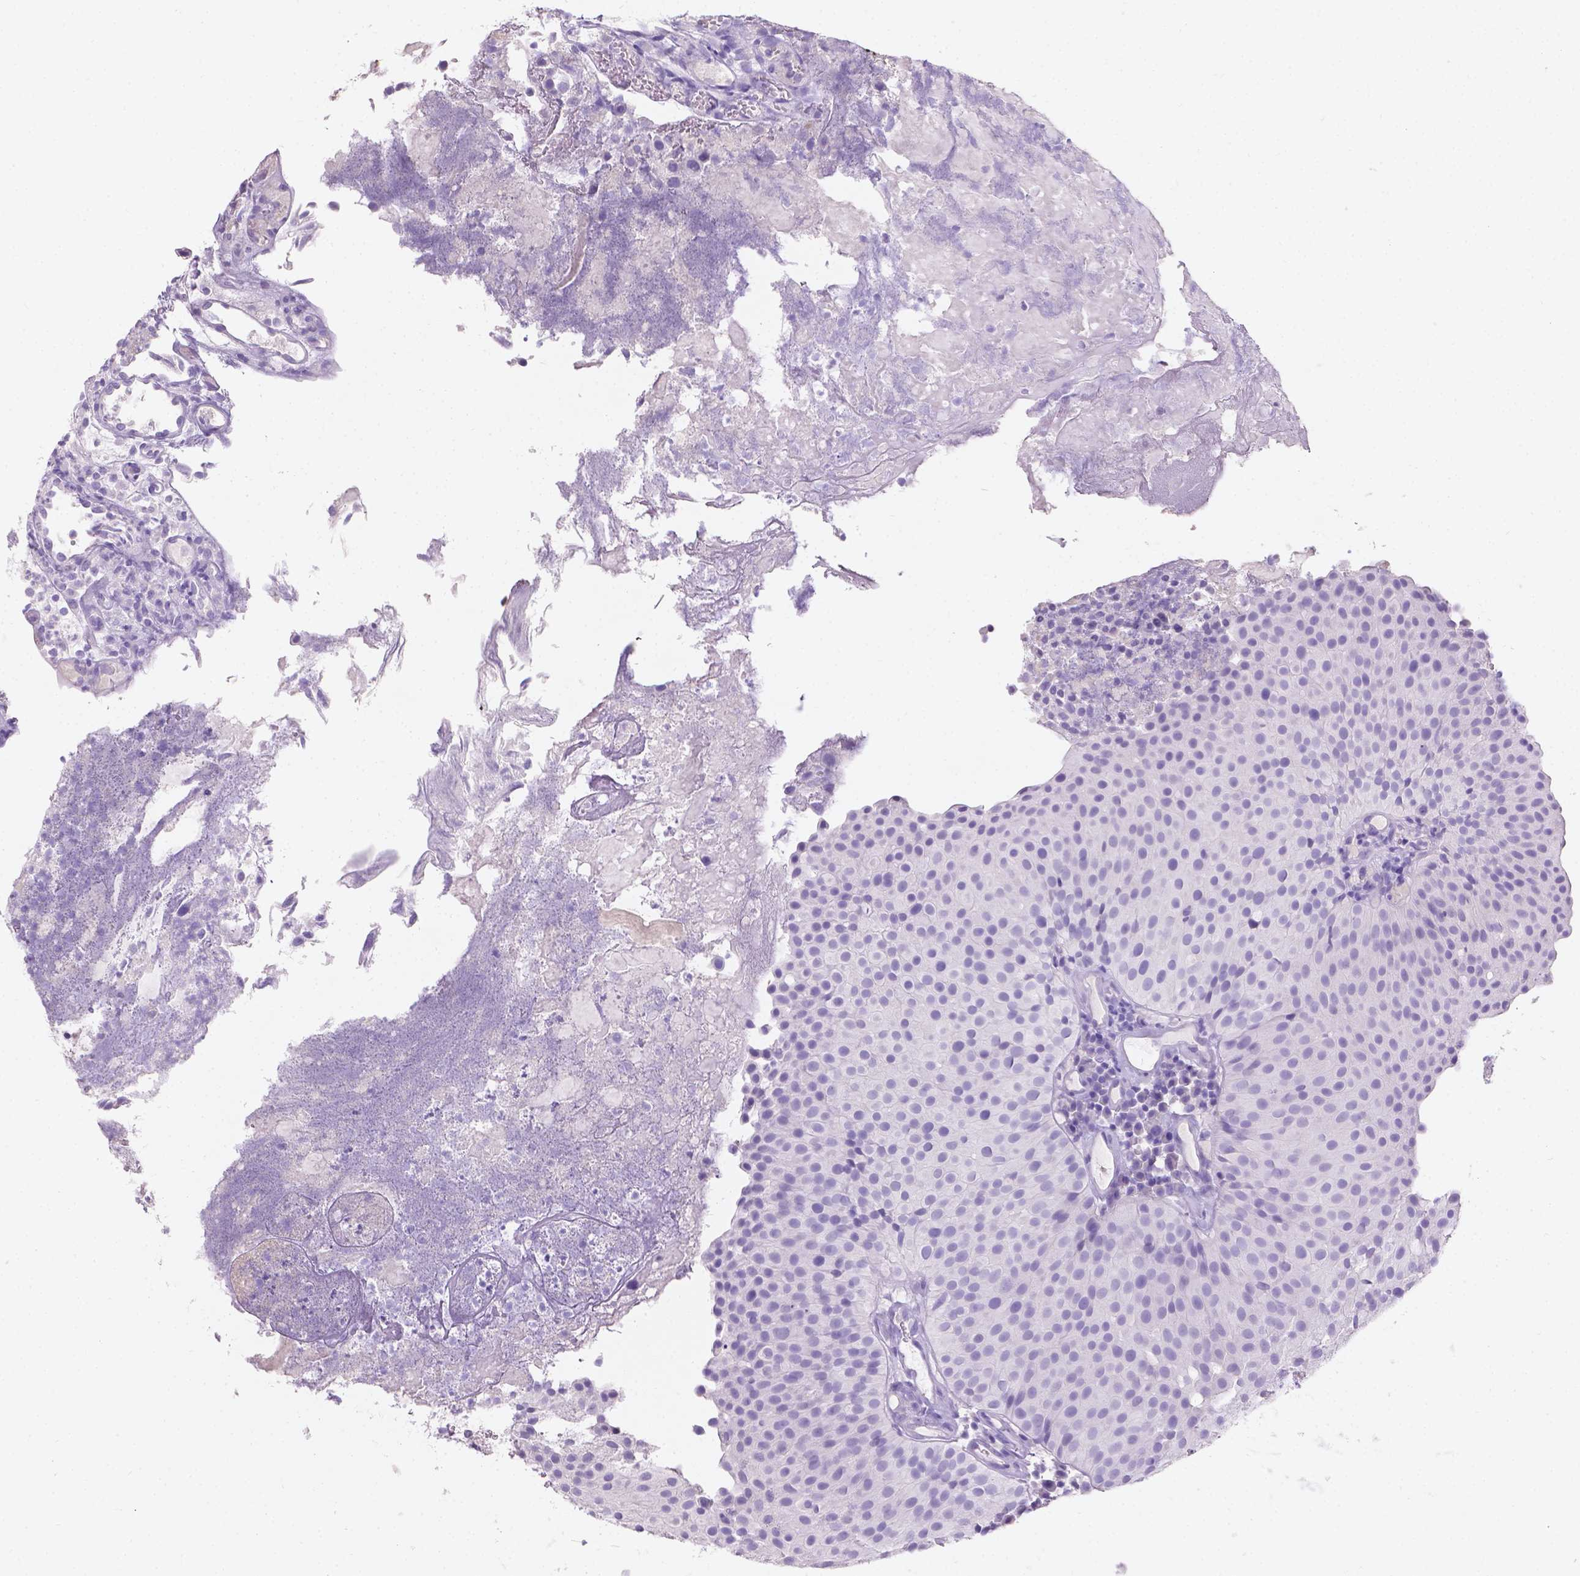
{"staining": {"intensity": "negative", "quantity": "none", "location": "none"}, "tissue": "urothelial cancer", "cell_type": "Tumor cells", "image_type": "cancer", "snomed": [{"axis": "morphology", "description": "Urothelial carcinoma, Low grade"}, {"axis": "topography", "description": "Urinary bladder"}], "caption": "Tumor cells show no significant protein positivity in urothelial cancer.", "gene": "GAL3ST2", "patient": {"sex": "female", "age": 87}}